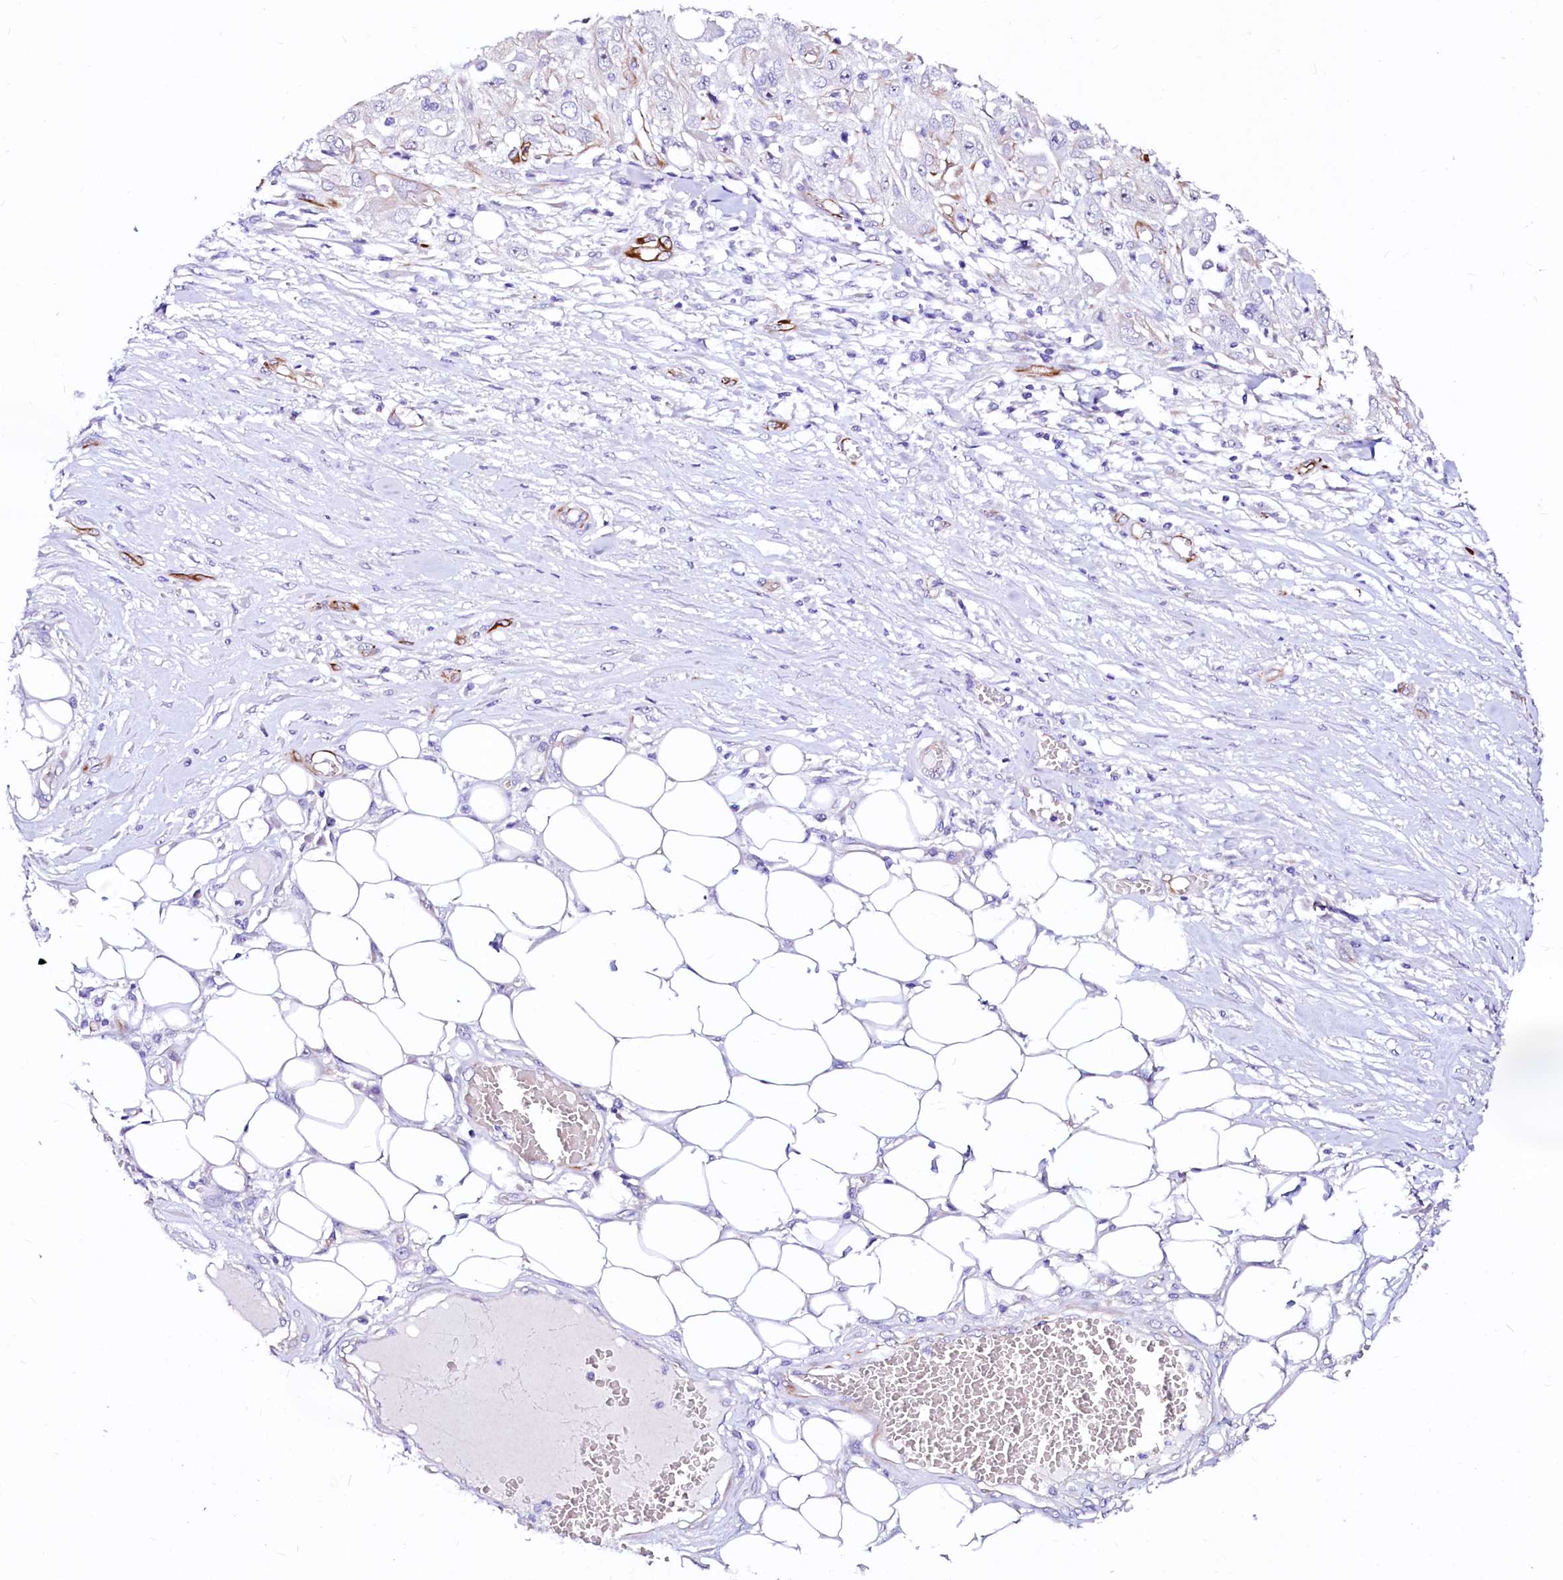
{"staining": {"intensity": "negative", "quantity": "none", "location": "none"}, "tissue": "skin cancer", "cell_type": "Tumor cells", "image_type": "cancer", "snomed": [{"axis": "morphology", "description": "Squamous cell carcinoma, NOS"}, {"axis": "morphology", "description": "Squamous cell carcinoma, metastatic, NOS"}, {"axis": "topography", "description": "Skin"}, {"axis": "topography", "description": "Lymph node"}], "caption": "There is no significant positivity in tumor cells of skin metastatic squamous cell carcinoma.", "gene": "SFR1", "patient": {"sex": "male", "age": 75}}